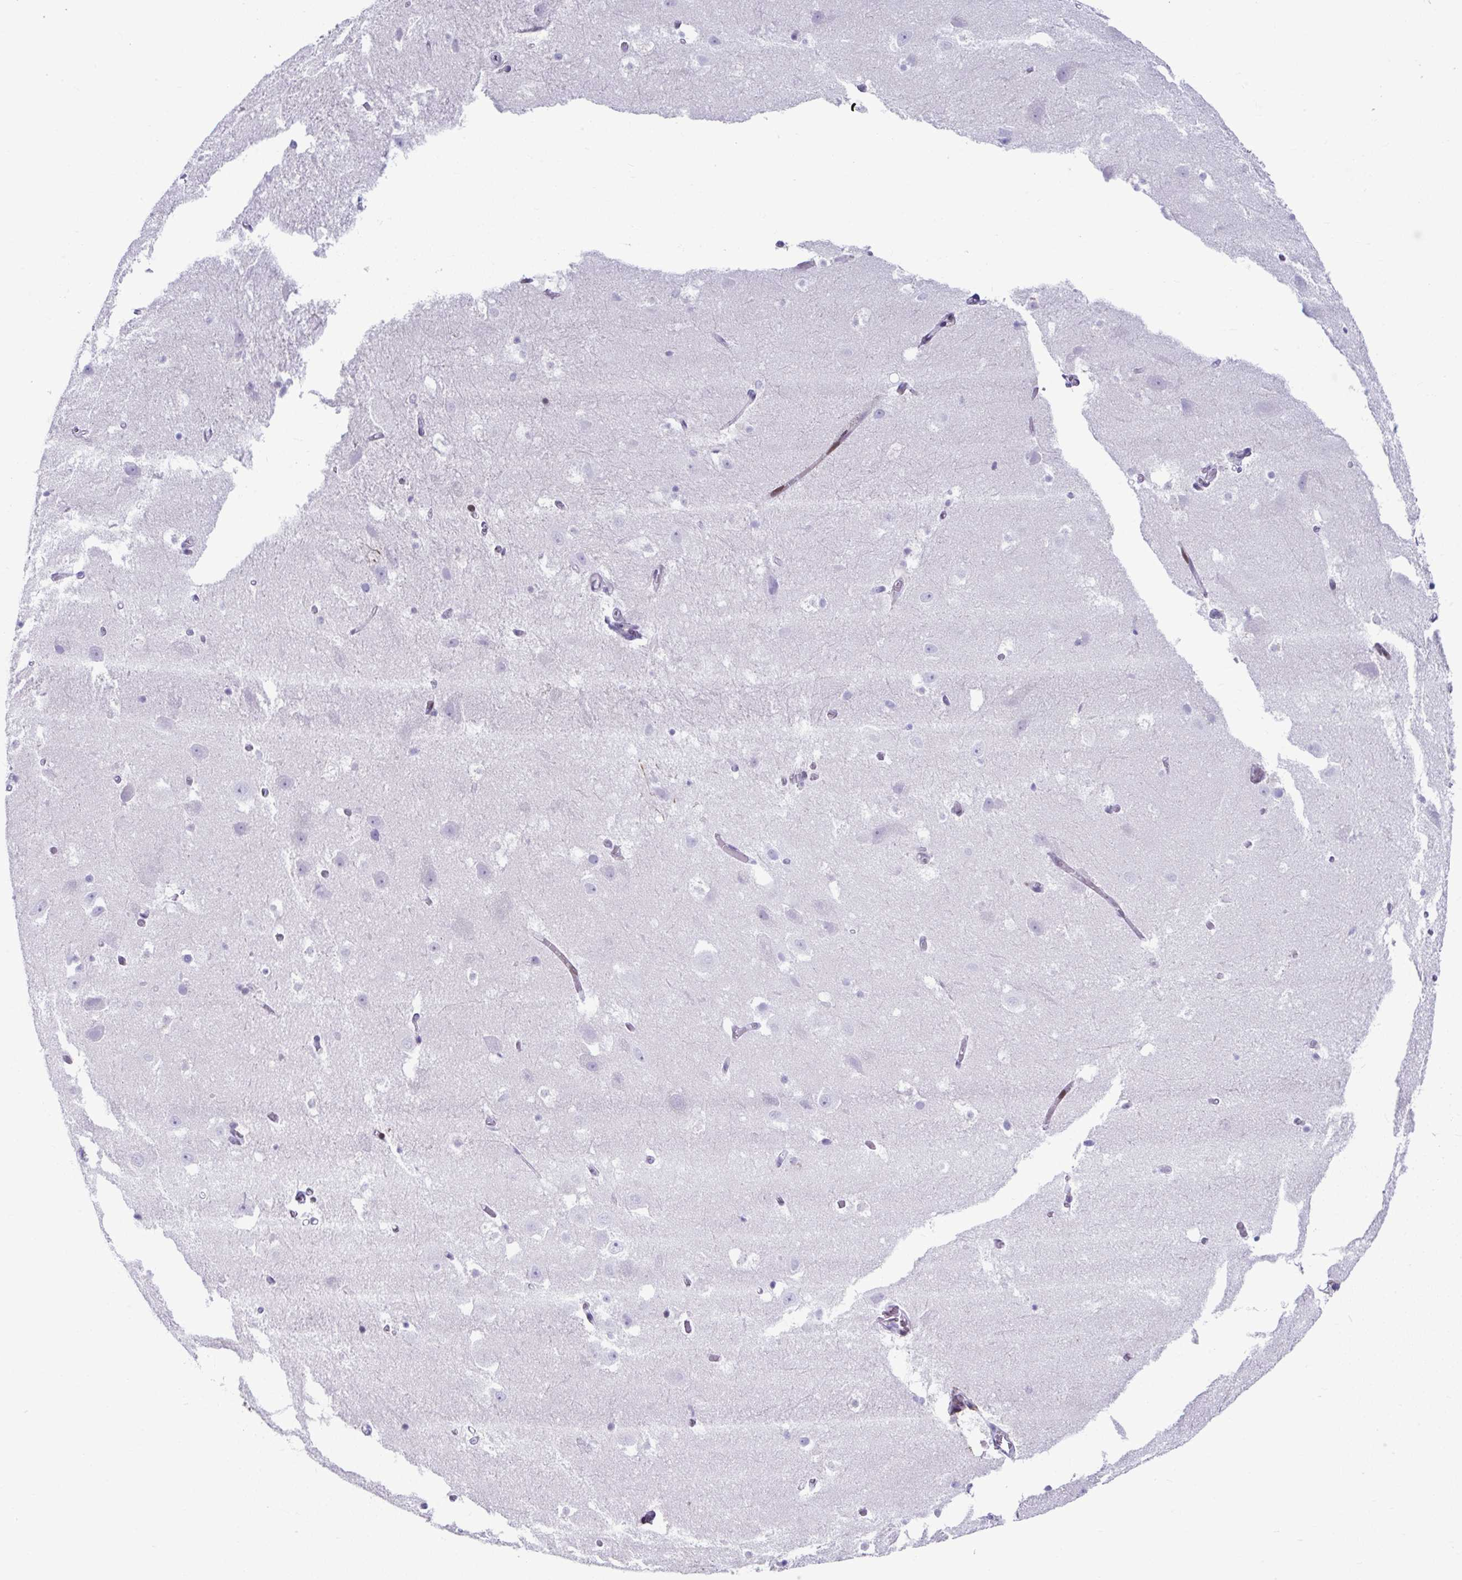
{"staining": {"intensity": "negative", "quantity": "none", "location": "none"}, "tissue": "hippocampus", "cell_type": "Glial cells", "image_type": "normal", "snomed": [{"axis": "morphology", "description": "Normal tissue, NOS"}, {"axis": "topography", "description": "Hippocampus"}], "caption": "IHC histopathology image of normal human hippocampus stained for a protein (brown), which exhibits no expression in glial cells. Nuclei are stained in blue.", "gene": "ISL1", "patient": {"sex": "female", "age": 52}}